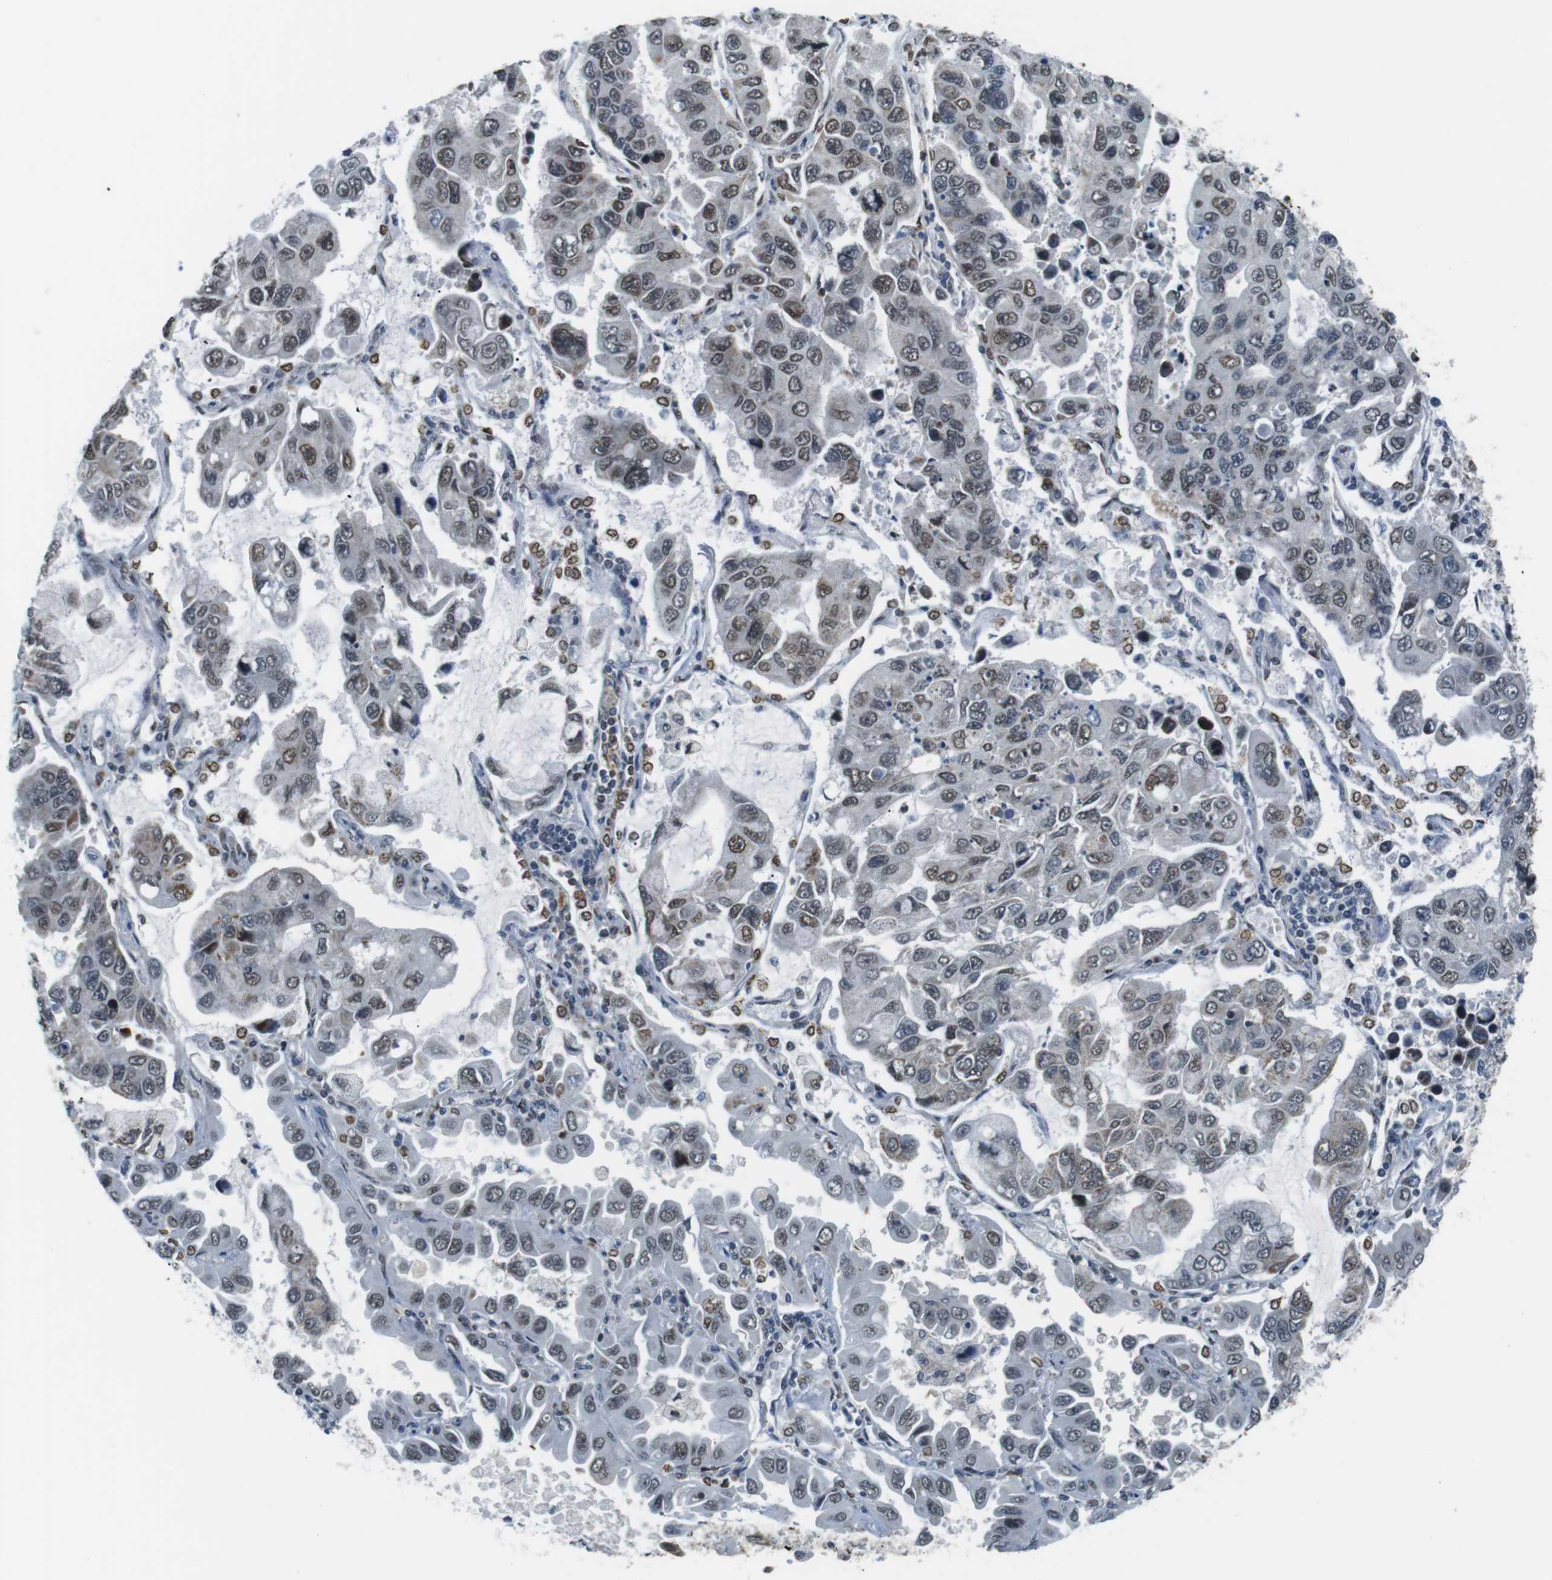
{"staining": {"intensity": "moderate", "quantity": "25%-75%", "location": "nuclear"}, "tissue": "lung cancer", "cell_type": "Tumor cells", "image_type": "cancer", "snomed": [{"axis": "morphology", "description": "Adenocarcinoma, NOS"}, {"axis": "topography", "description": "Lung"}], "caption": "IHC (DAB (3,3'-diaminobenzidine)) staining of lung adenocarcinoma demonstrates moderate nuclear protein expression in about 25%-75% of tumor cells.", "gene": "USP7", "patient": {"sex": "male", "age": 64}}